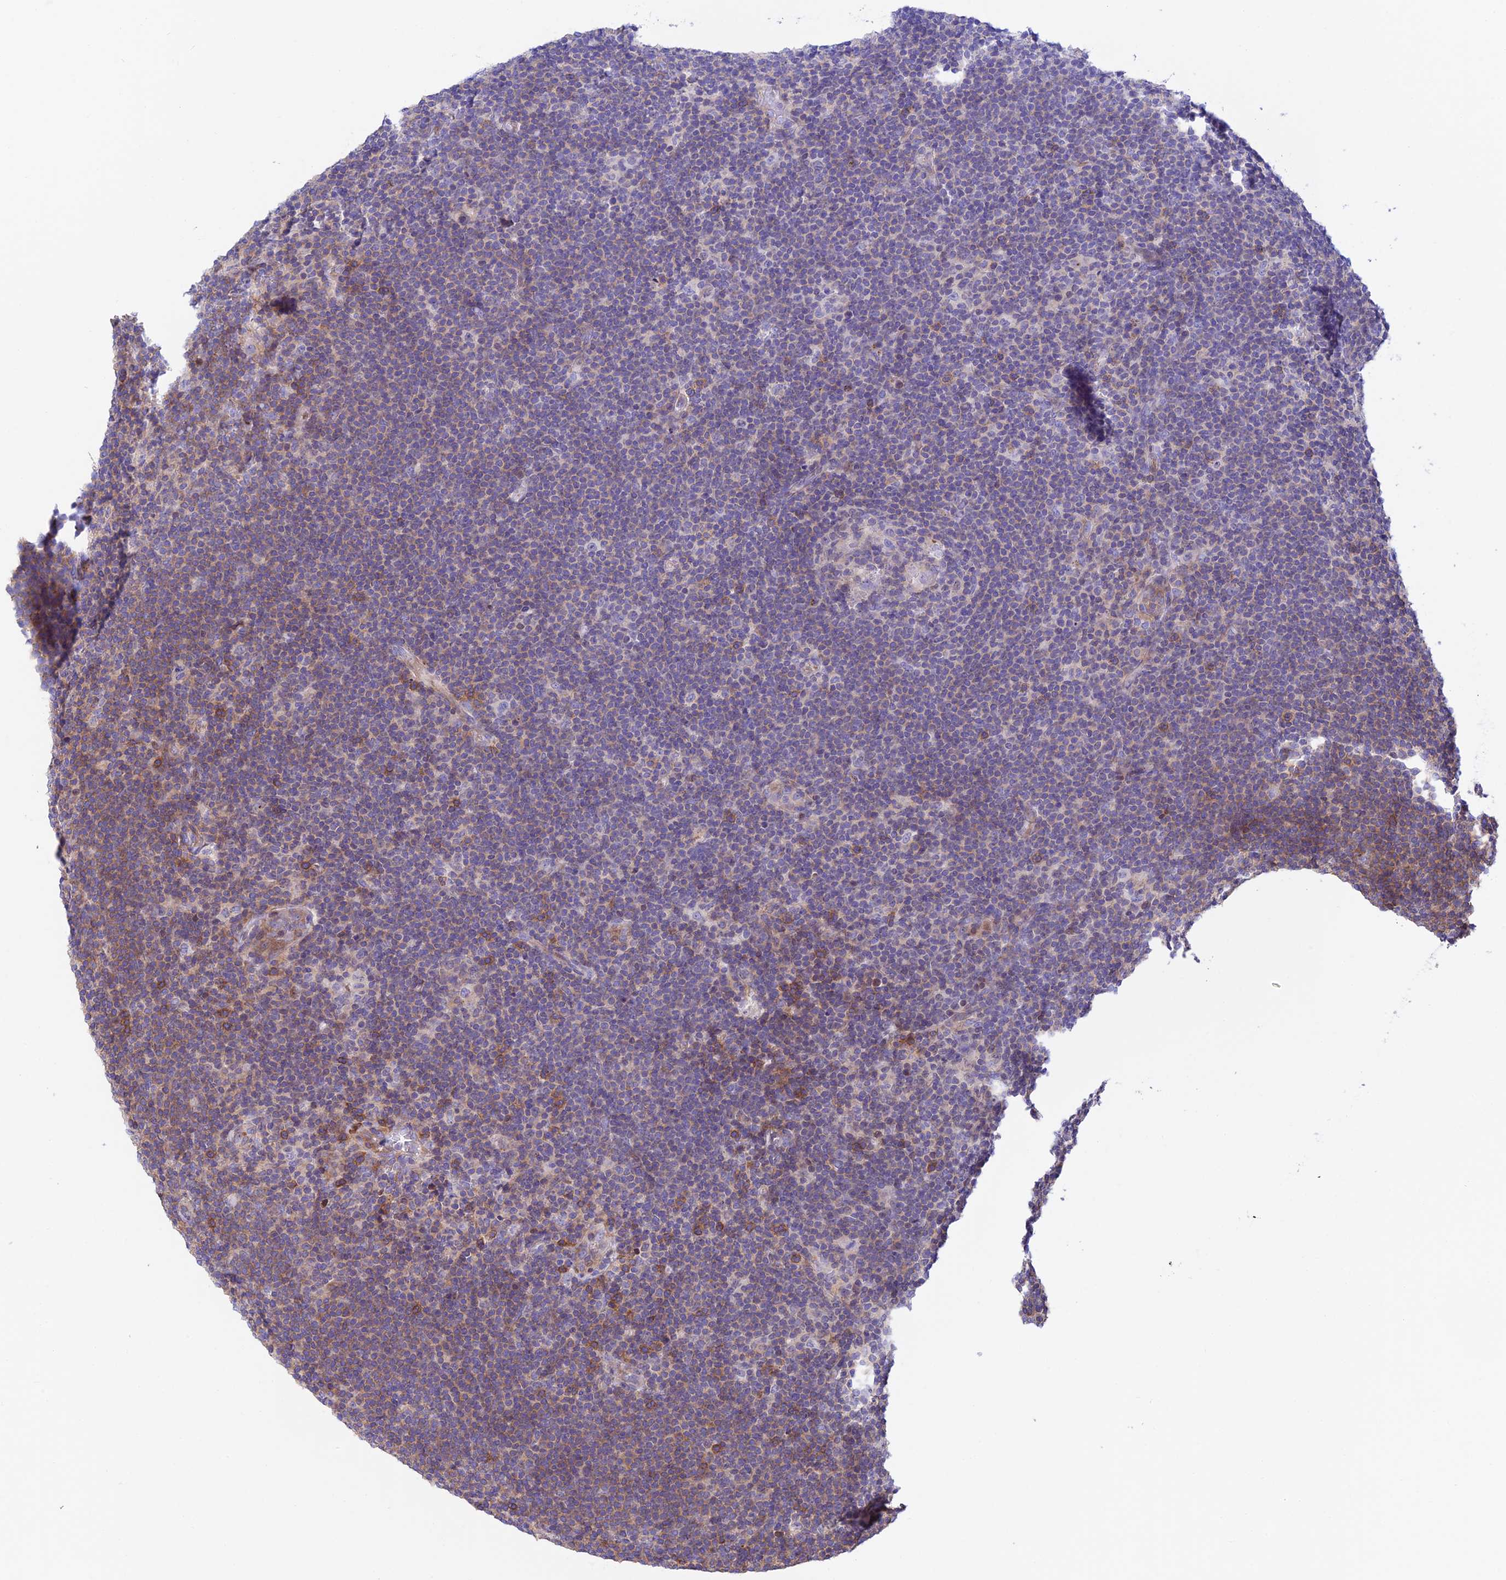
{"staining": {"intensity": "negative", "quantity": "none", "location": "none"}, "tissue": "lymphoma", "cell_type": "Tumor cells", "image_type": "cancer", "snomed": [{"axis": "morphology", "description": "Hodgkin's disease, NOS"}, {"axis": "topography", "description": "Lymph node"}], "caption": "This is an immunohistochemistry (IHC) image of lymphoma. There is no staining in tumor cells.", "gene": "PRIM1", "patient": {"sex": "female", "age": 57}}